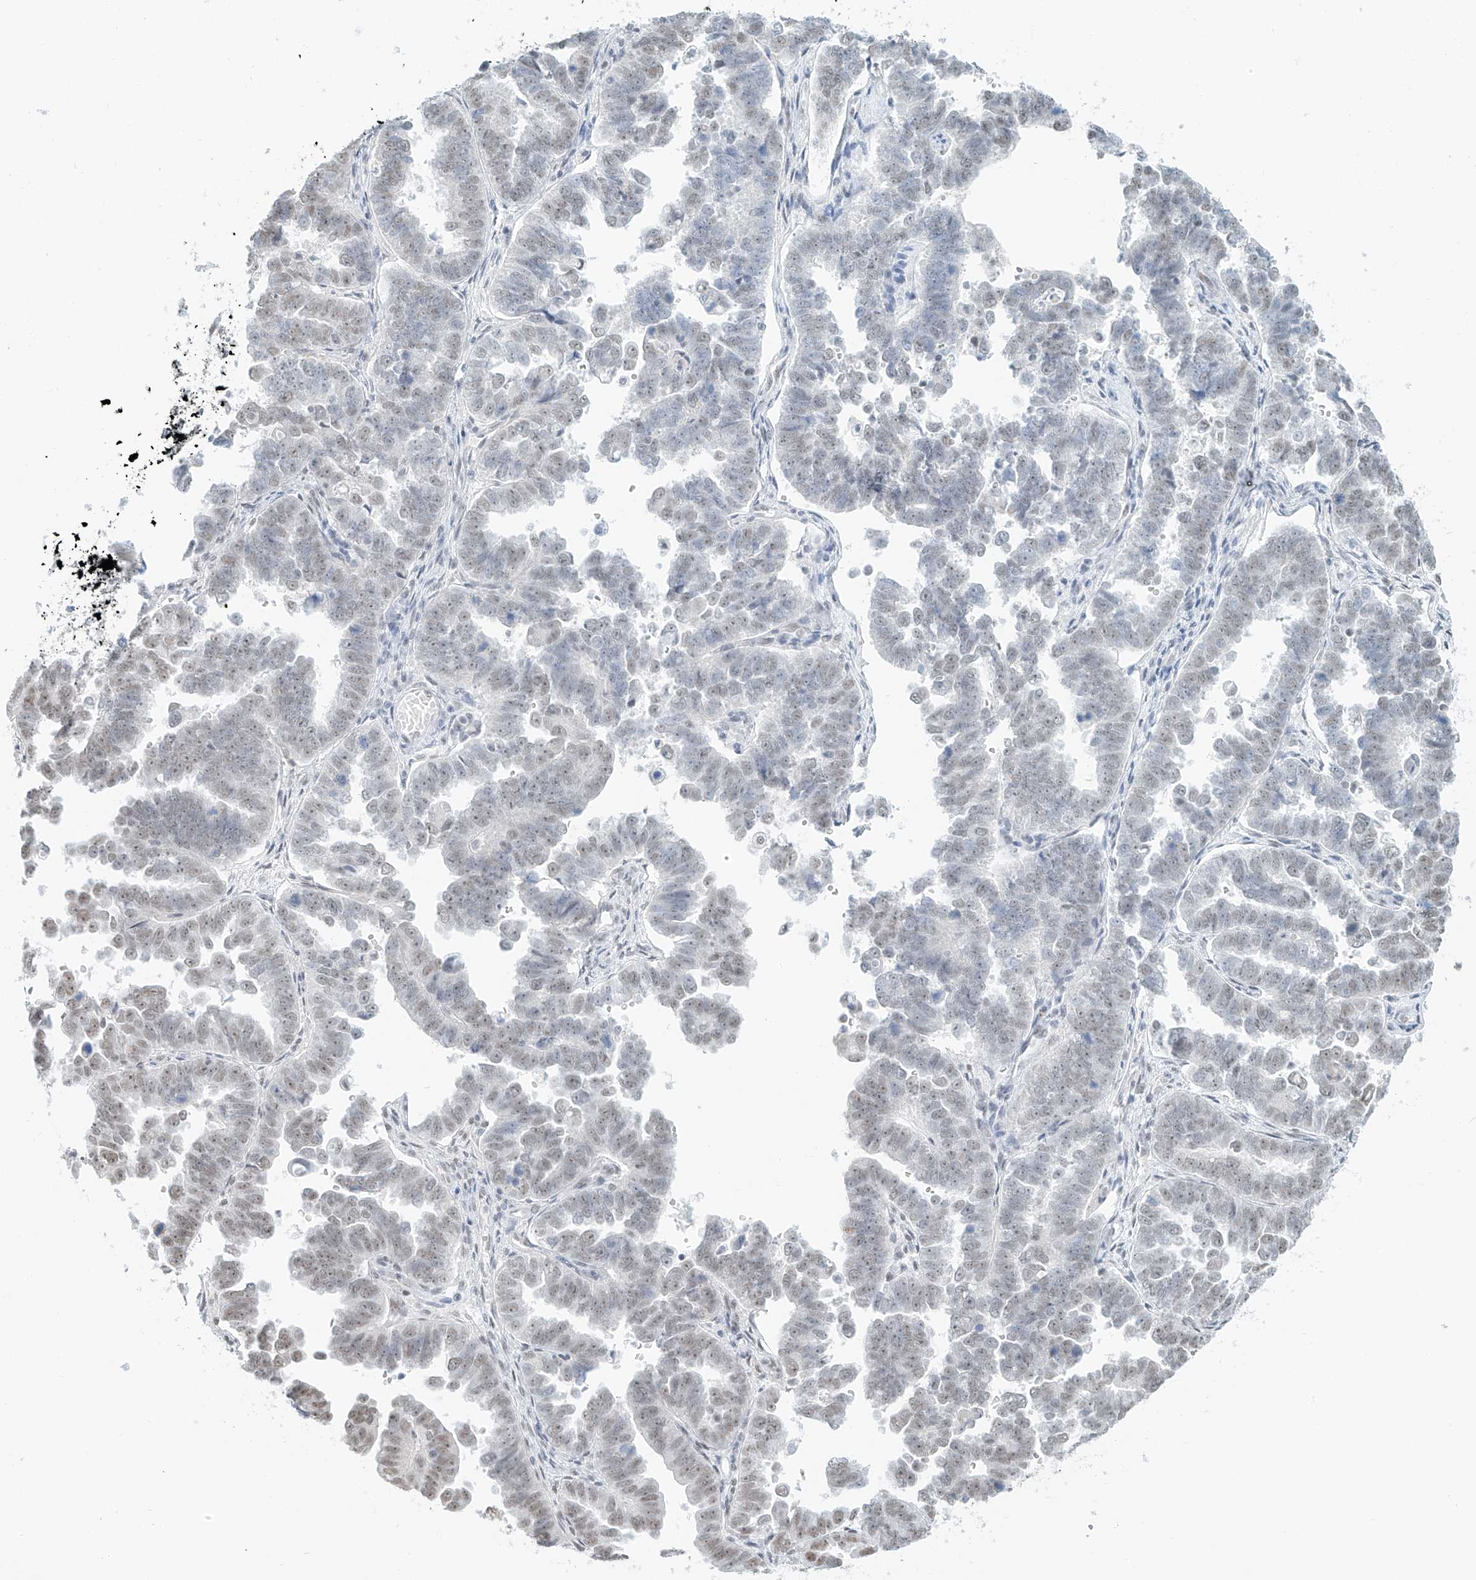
{"staining": {"intensity": "weak", "quantity": "<25%", "location": "nuclear"}, "tissue": "endometrial cancer", "cell_type": "Tumor cells", "image_type": "cancer", "snomed": [{"axis": "morphology", "description": "Adenocarcinoma, NOS"}, {"axis": "topography", "description": "Endometrium"}], "caption": "Tumor cells are negative for protein expression in human endometrial cancer (adenocarcinoma).", "gene": "PGC", "patient": {"sex": "female", "age": 75}}